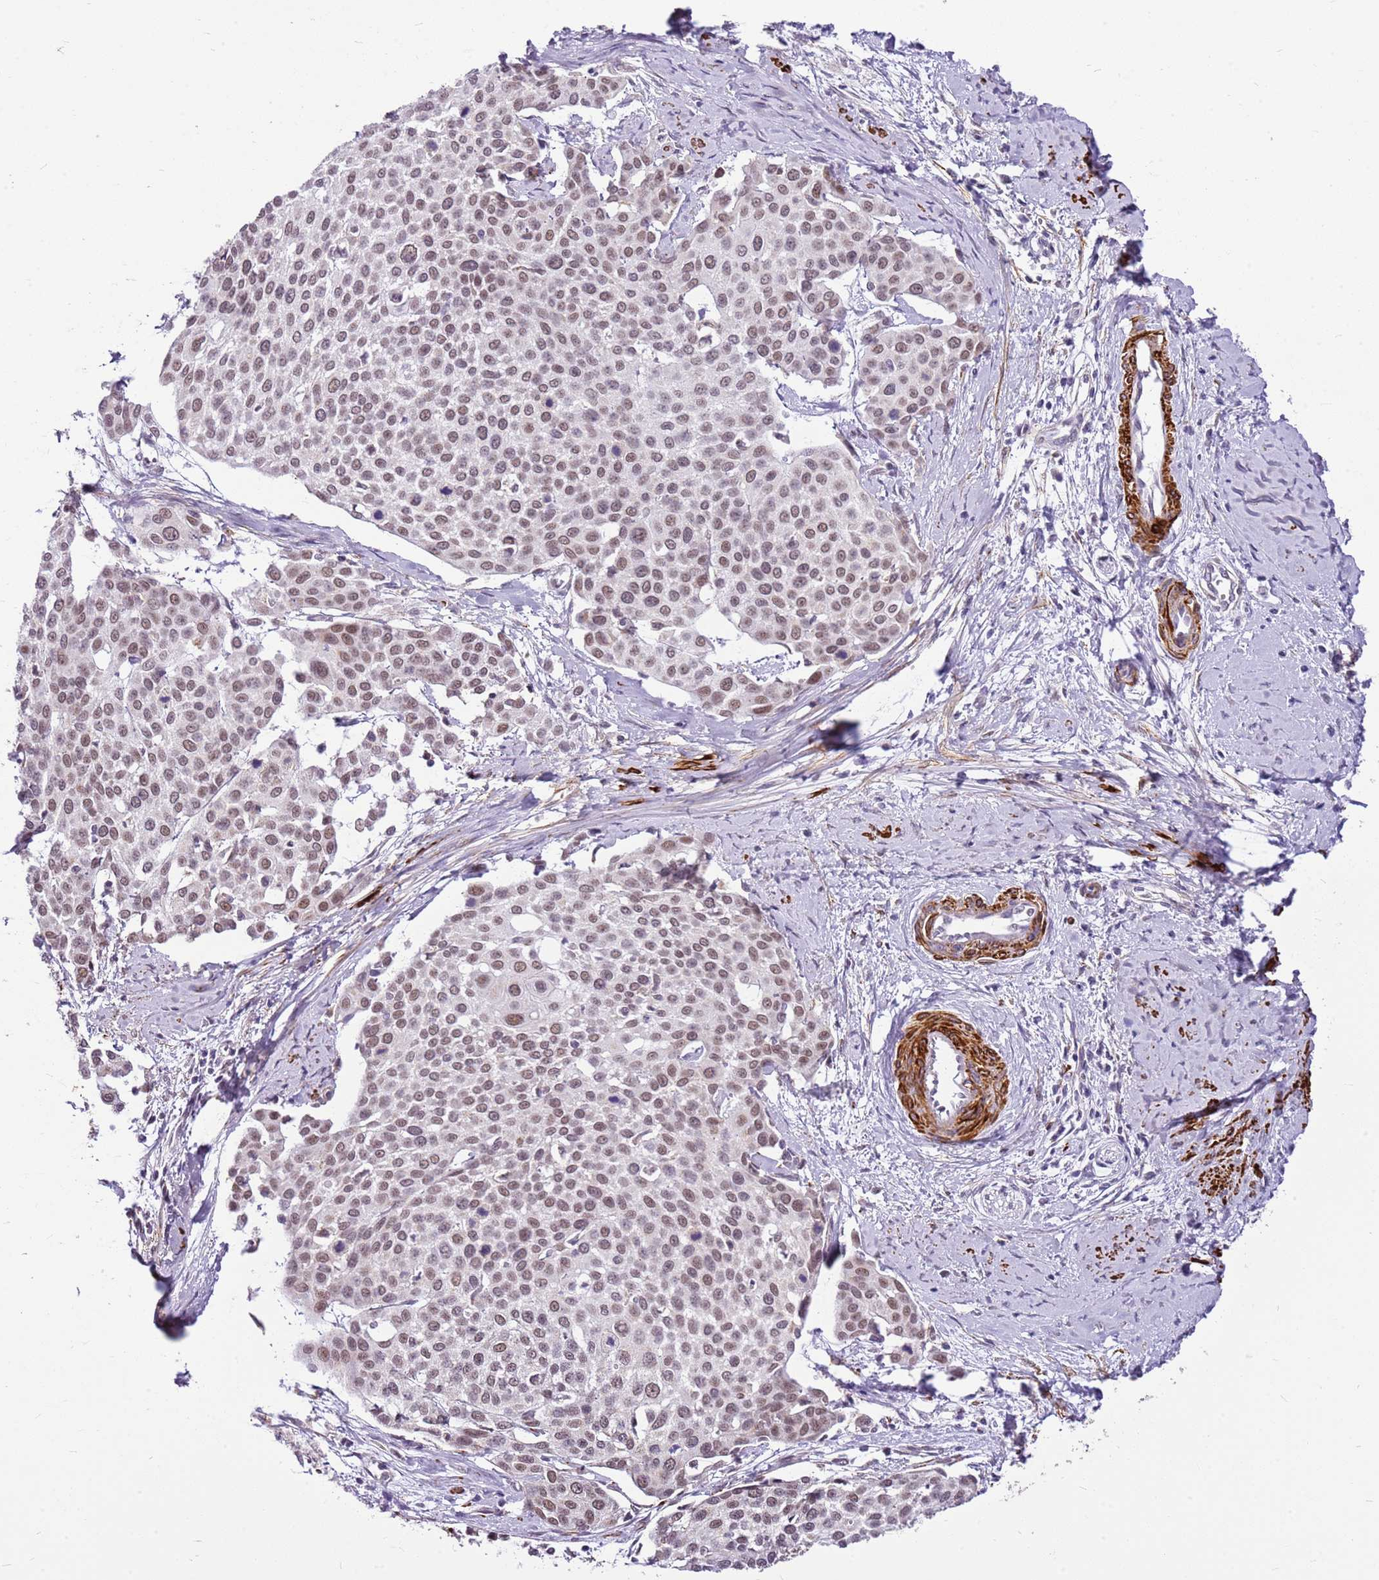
{"staining": {"intensity": "weak", "quantity": ">75%", "location": "nuclear"}, "tissue": "cervical cancer", "cell_type": "Tumor cells", "image_type": "cancer", "snomed": [{"axis": "morphology", "description": "Squamous cell carcinoma, NOS"}, {"axis": "topography", "description": "Cervix"}], "caption": "Immunohistochemistry (DAB) staining of cervical cancer (squamous cell carcinoma) shows weak nuclear protein expression in about >75% of tumor cells. (Brightfield microscopy of DAB IHC at high magnification).", "gene": "SMIM4", "patient": {"sex": "female", "age": 44}}